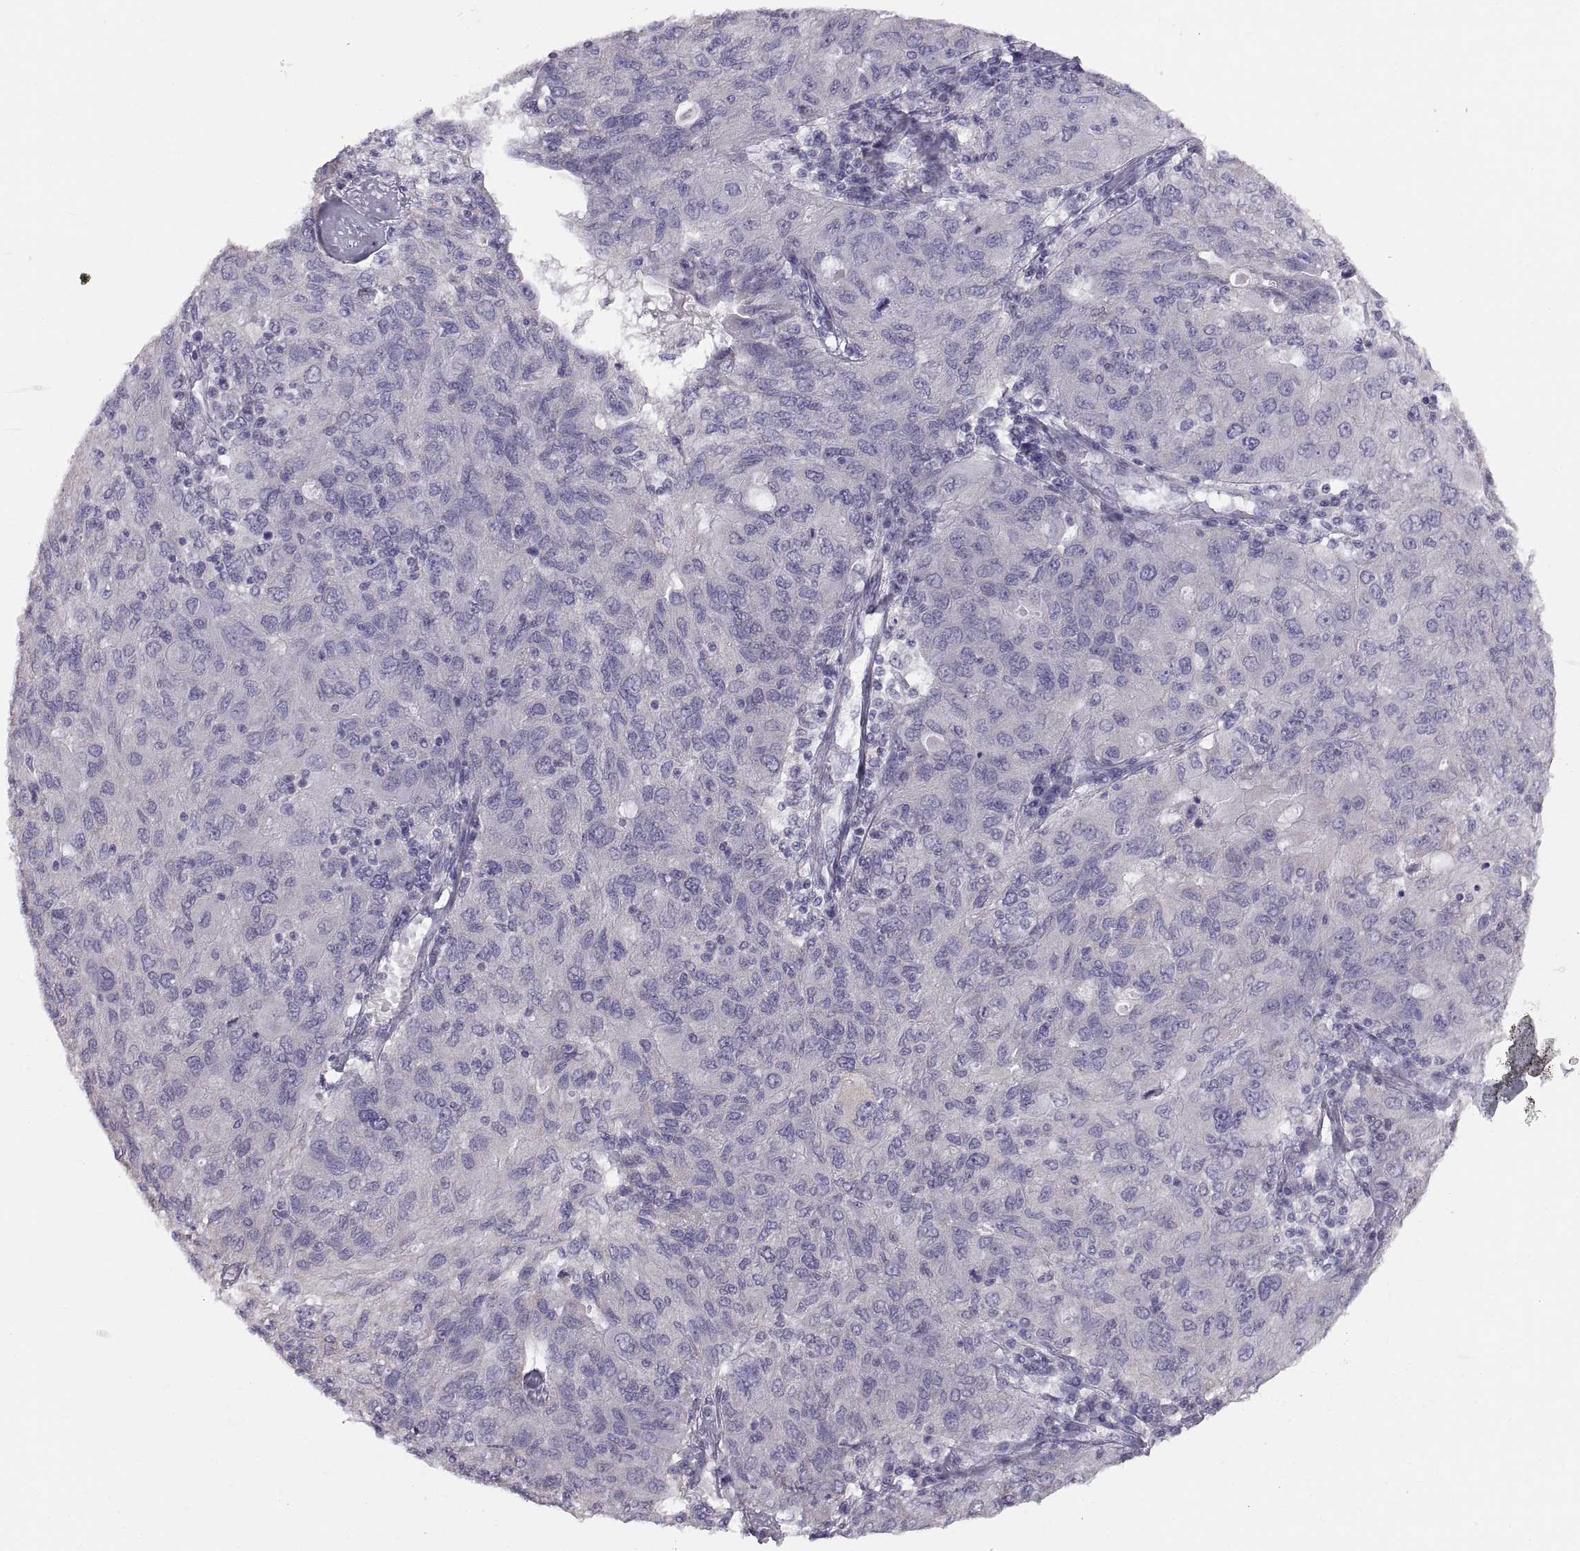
{"staining": {"intensity": "negative", "quantity": "none", "location": "none"}, "tissue": "ovarian cancer", "cell_type": "Tumor cells", "image_type": "cancer", "snomed": [{"axis": "morphology", "description": "Carcinoma, endometroid"}, {"axis": "topography", "description": "Ovary"}], "caption": "Immunohistochemical staining of human endometroid carcinoma (ovarian) shows no significant positivity in tumor cells.", "gene": "WBP2NL", "patient": {"sex": "female", "age": 50}}